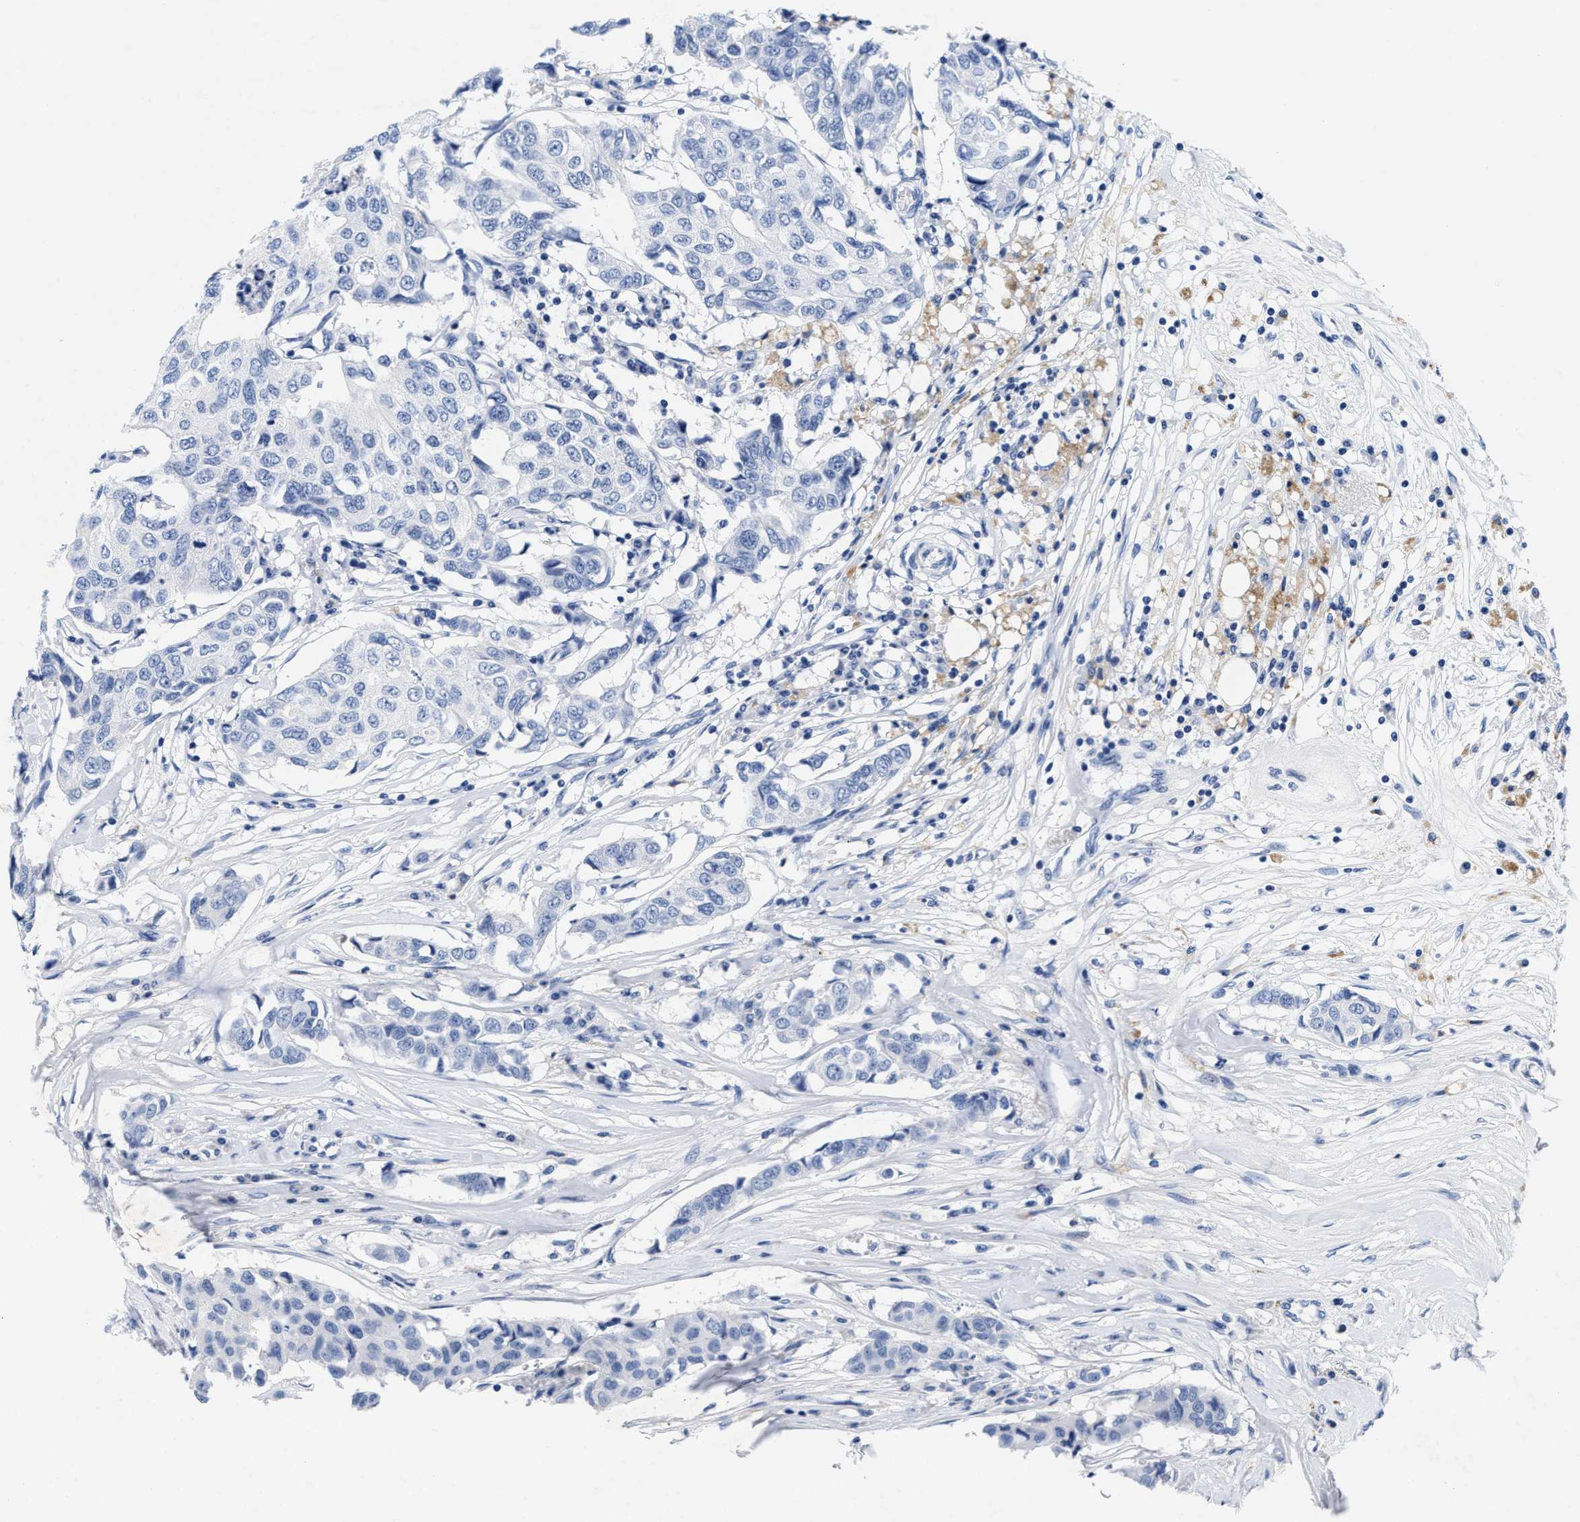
{"staining": {"intensity": "negative", "quantity": "none", "location": "none"}, "tissue": "breast cancer", "cell_type": "Tumor cells", "image_type": "cancer", "snomed": [{"axis": "morphology", "description": "Duct carcinoma"}, {"axis": "topography", "description": "Breast"}], "caption": "A photomicrograph of human breast intraductal carcinoma is negative for staining in tumor cells.", "gene": "TTC3", "patient": {"sex": "female", "age": 80}}